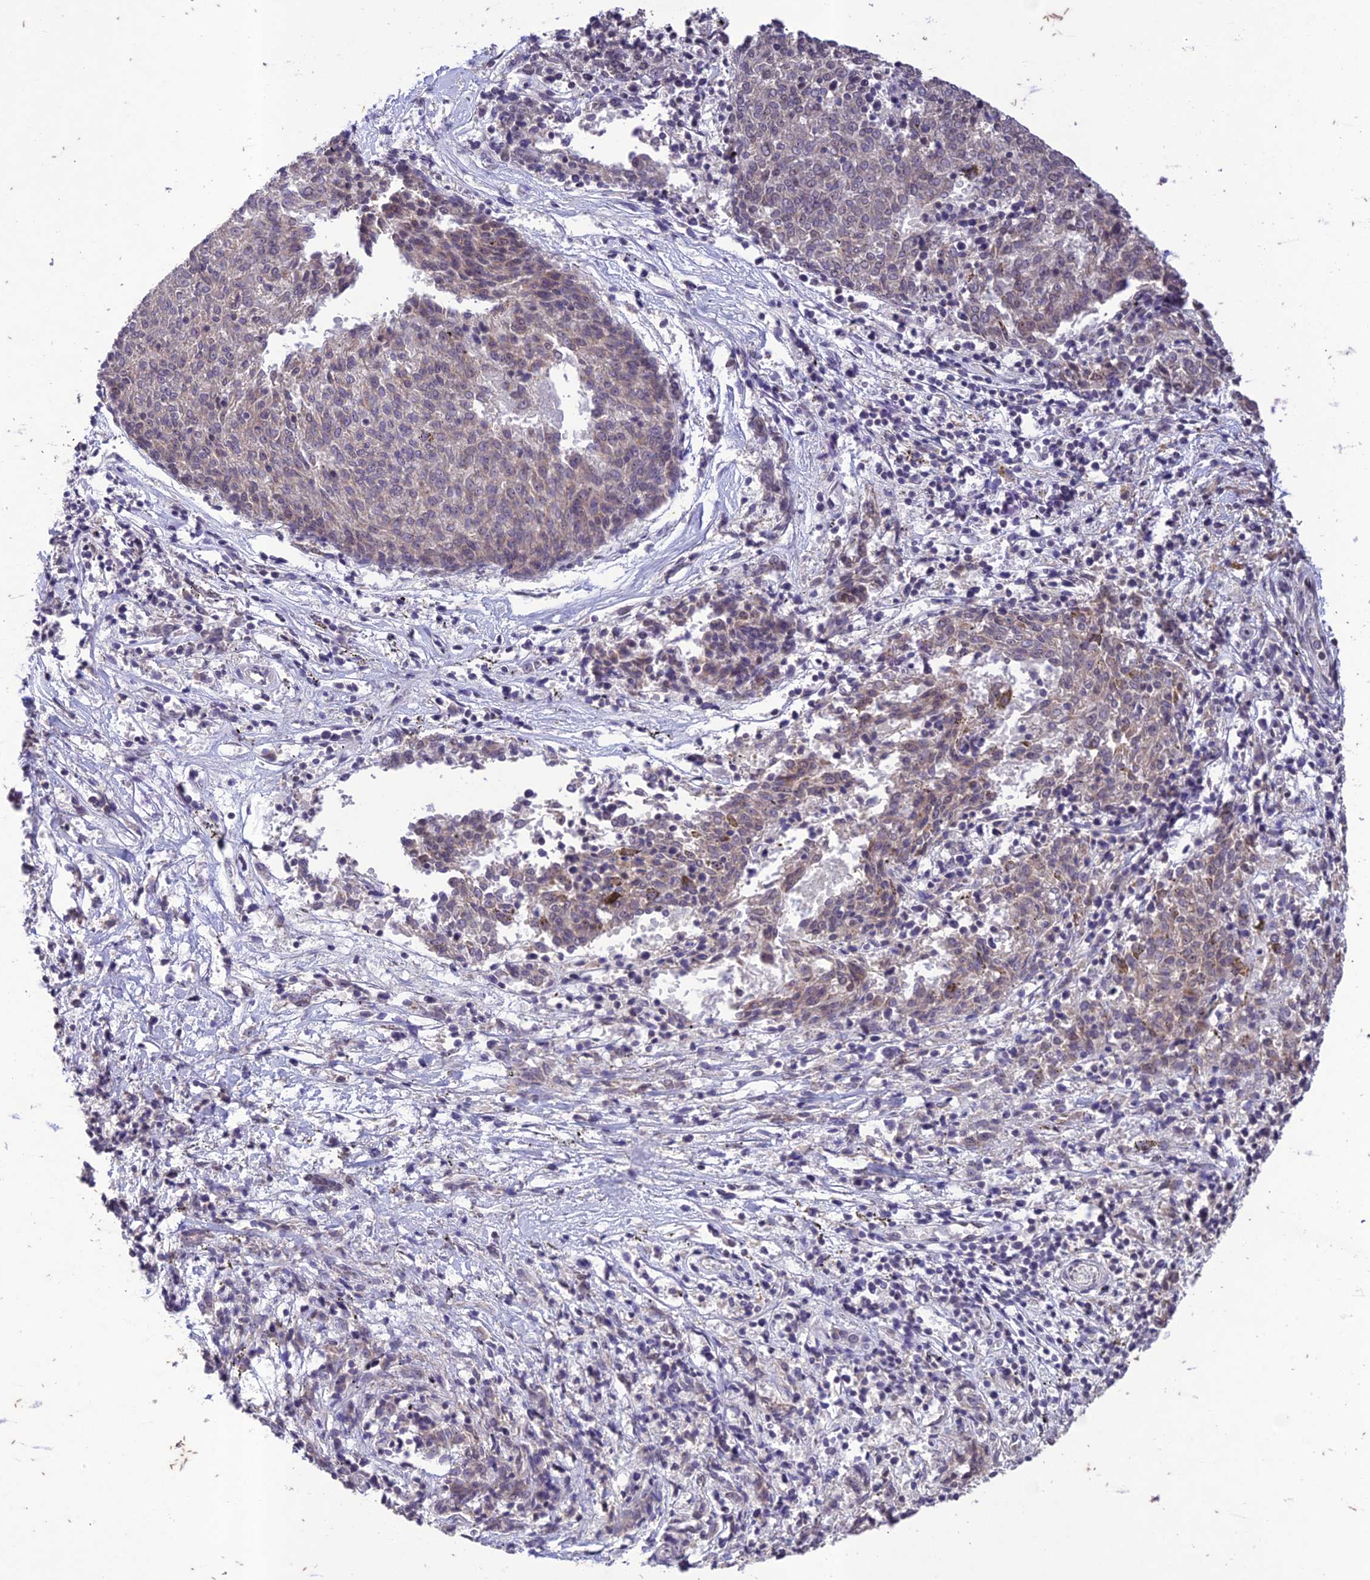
{"staining": {"intensity": "negative", "quantity": "none", "location": "none"}, "tissue": "melanoma", "cell_type": "Tumor cells", "image_type": "cancer", "snomed": [{"axis": "morphology", "description": "Malignant melanoma, NOS"}, {"axis": "topography", "description": "Skin"}], "caption": "DAB immunohistochemical staining of malignant melanoma displays no significant expression in tumor cells.", "gene": "POP4", "patient": {"sex": "female", "age": 72}}